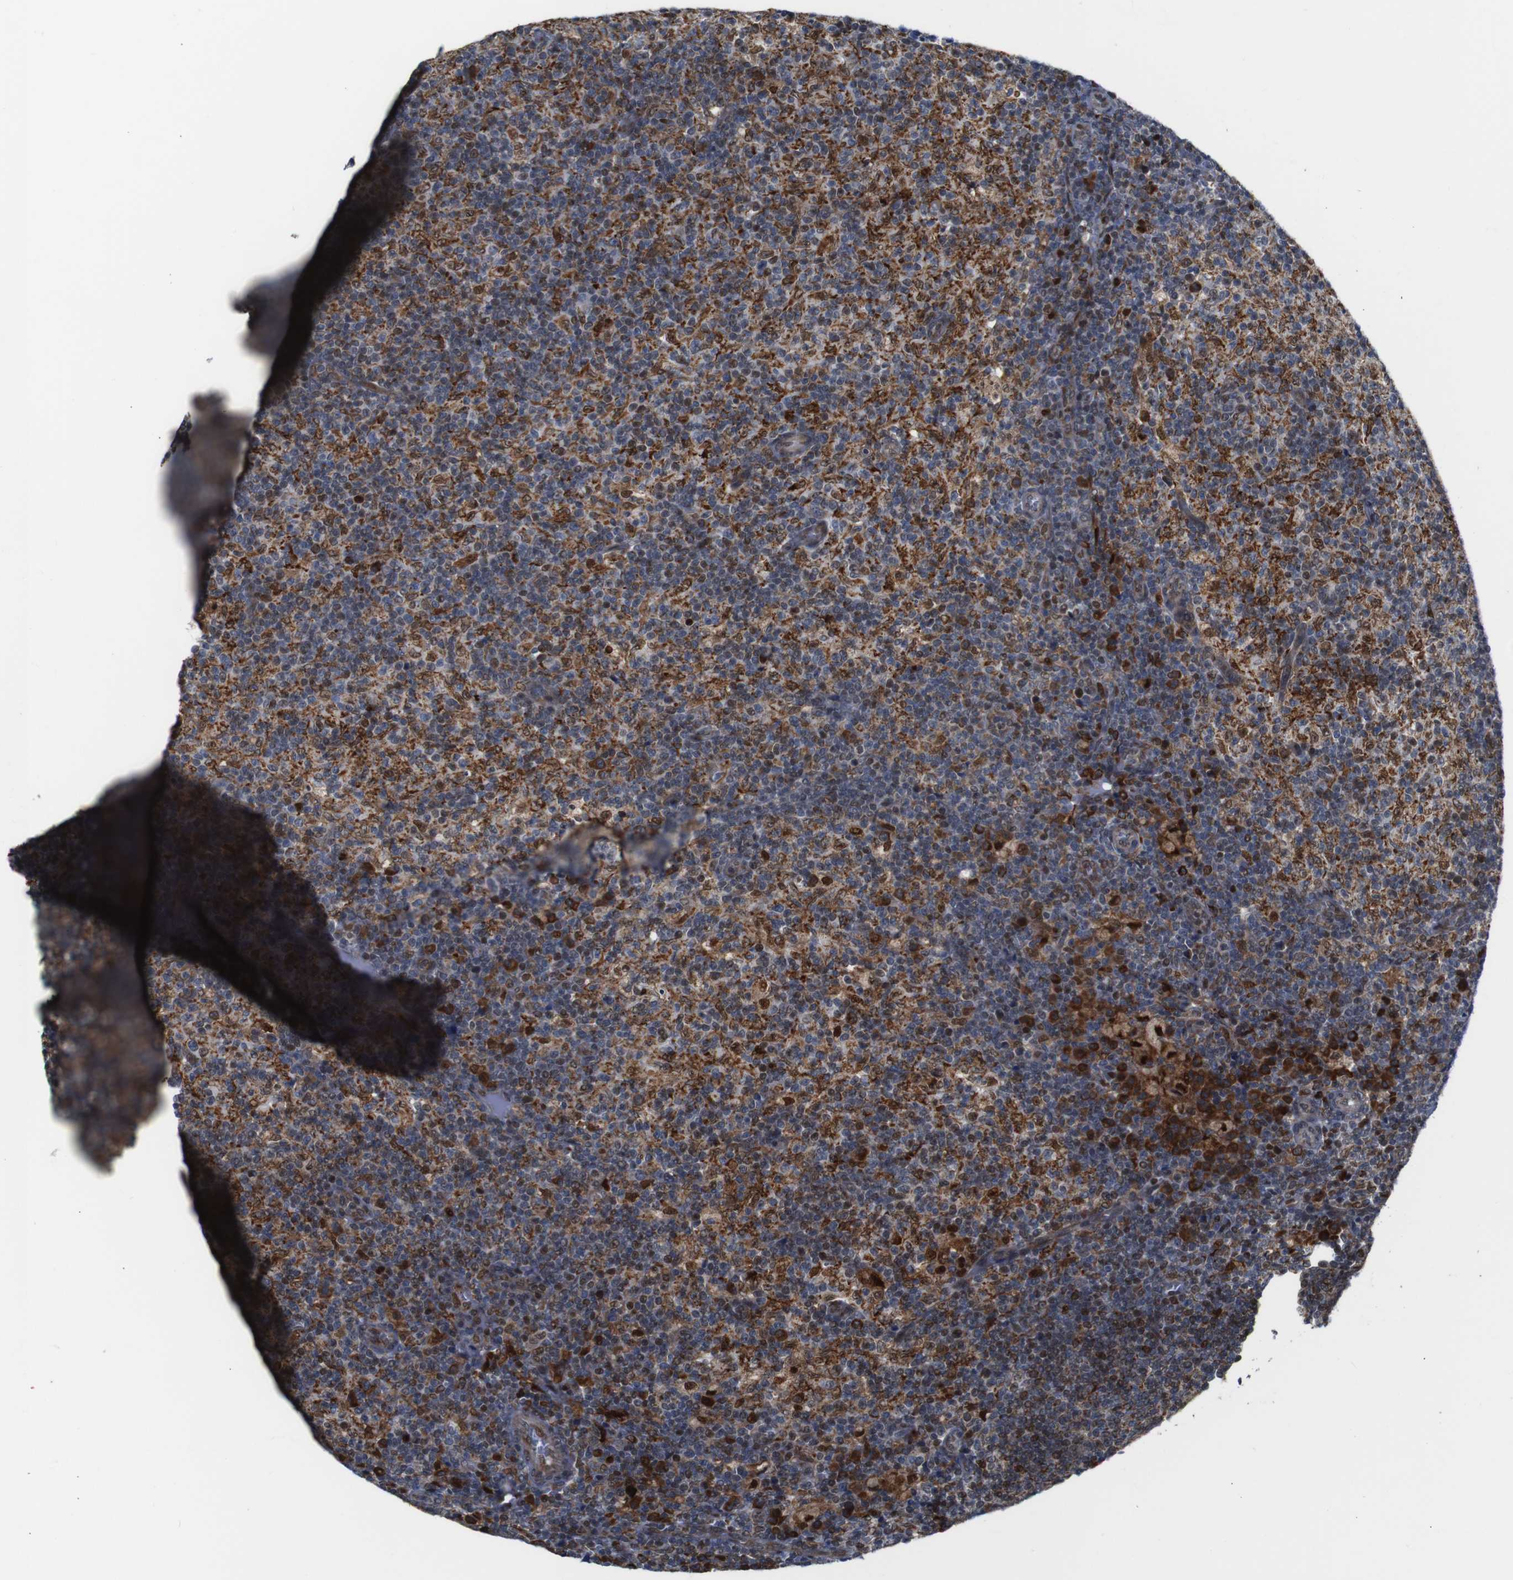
{"staining": {"intensity": "moderate", "quantity": "25%-75%", "location": "cytoplasmic/membranous"}, "tissue": "lymph node", "cell_type": "Germinal center cells", "image_type": "normal", "snomed": [{"axis": "morphology", "description": "Normal tissue, NOS"}, {"axis": "morphology", "description": "Inflammation, NOS"}, {"axis": "topography", "description": "Lymph node"}], "caption": "An IHC histopathology image of normal tissue is shown. Protein staining in brown shows moderate cytoplasmic/membranous positivity in lymph node within germinal center cells.", "gene": "PTPN1", "patient": {"sex": "male", "age": 55}}